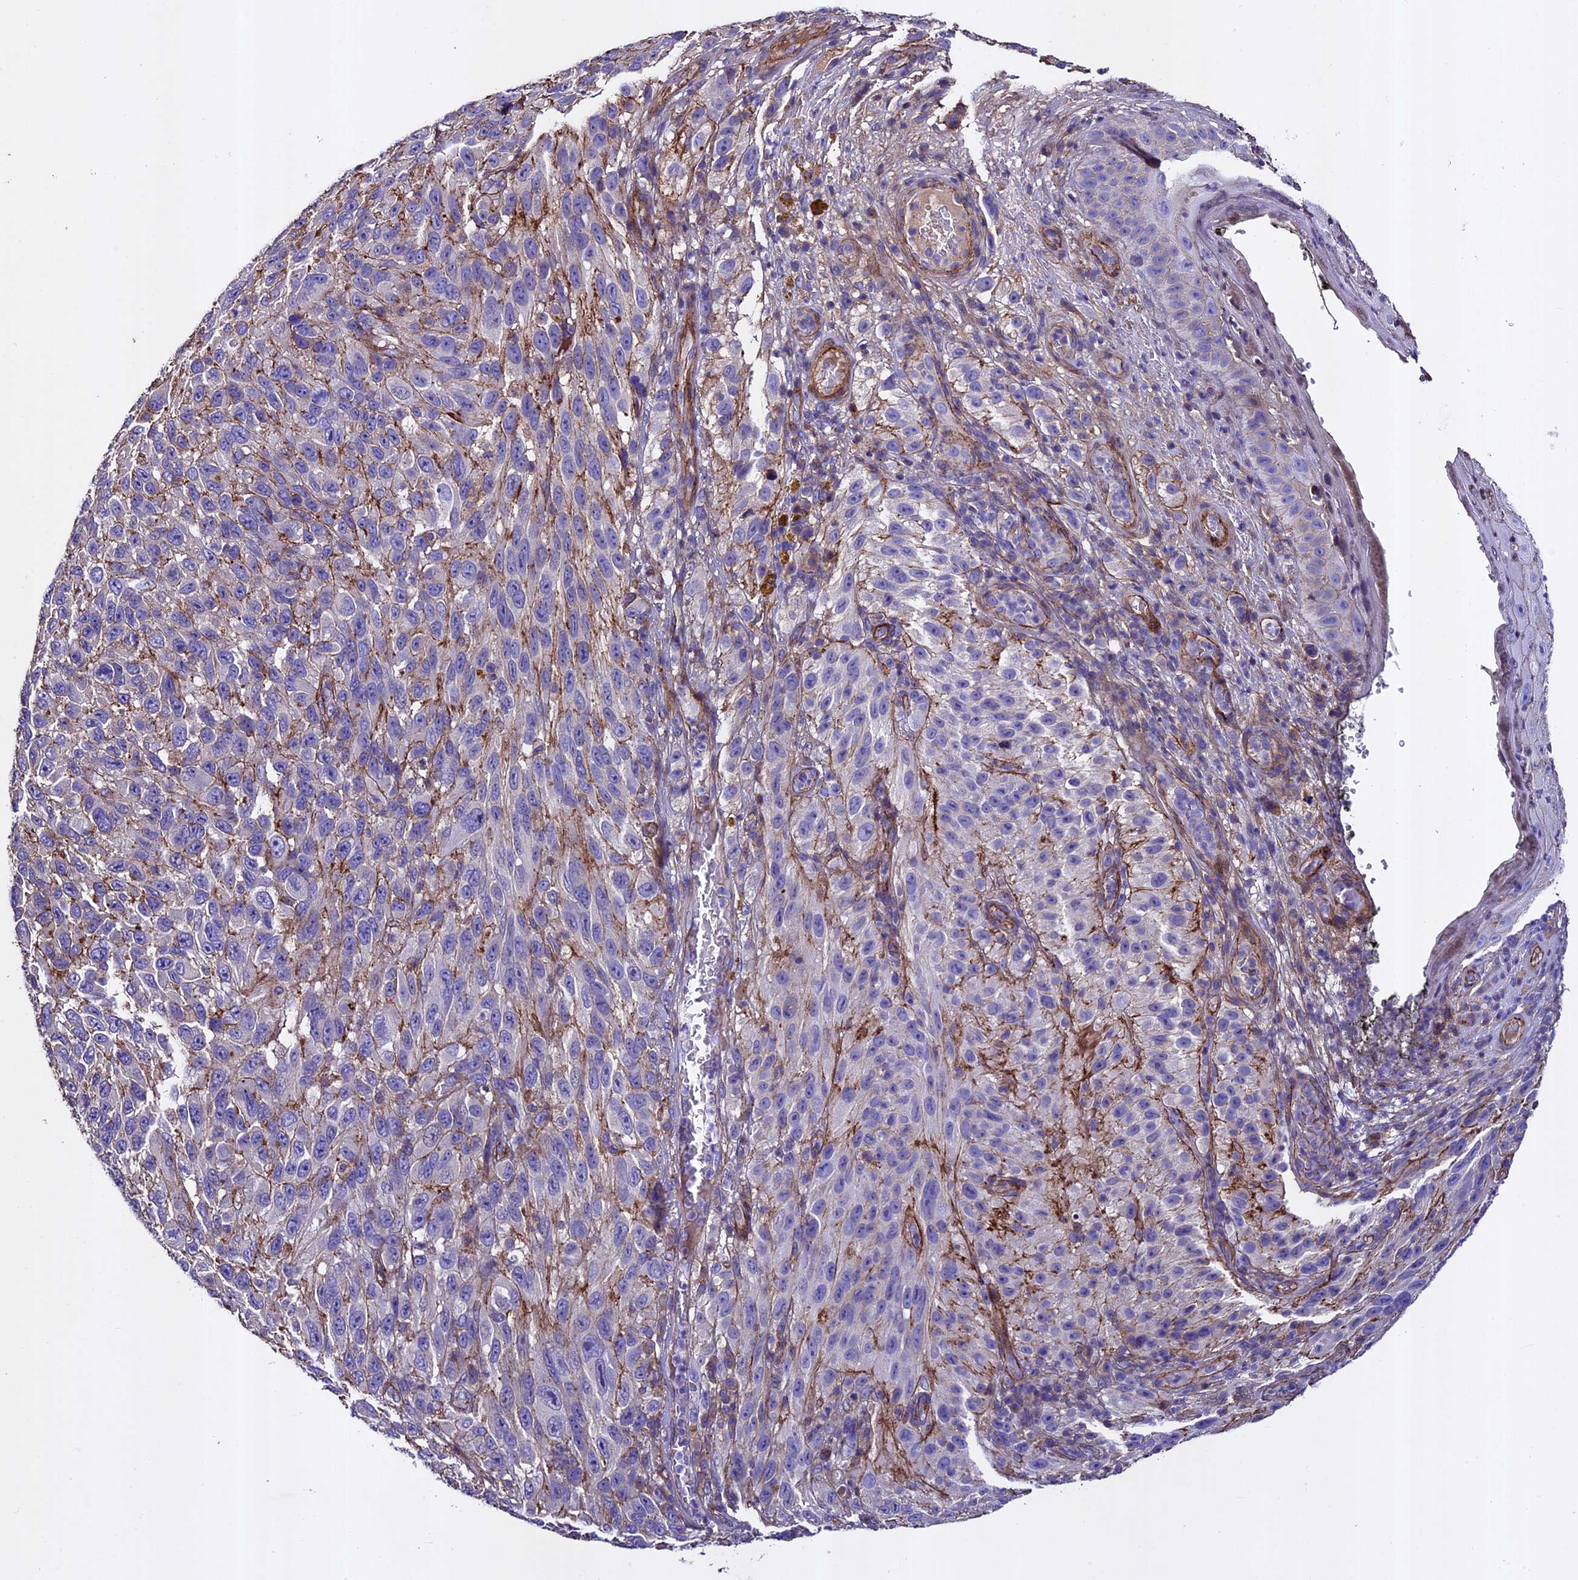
{"staining": {"intensity": "weak", "quantity": "25%-75%", "location": "cytoplasmic/membranous"}, "tissue": "melanoma", "cell_type": "Tumor cells", "image_type": "cancer", "snomed": [{"axis": "morphology", "description": "Malignant melanoma, NOS"}, {"axis": "topography", "description": "Skin"}], "caption": "Malignant melanoma was stained to show a protein in brown. There is low levels of weak cytoplasmic/membranous expression in about 25%-75% of tumor cells.", "gene": "EVA1B", "patient": {"sex": "female", "age": 96}}